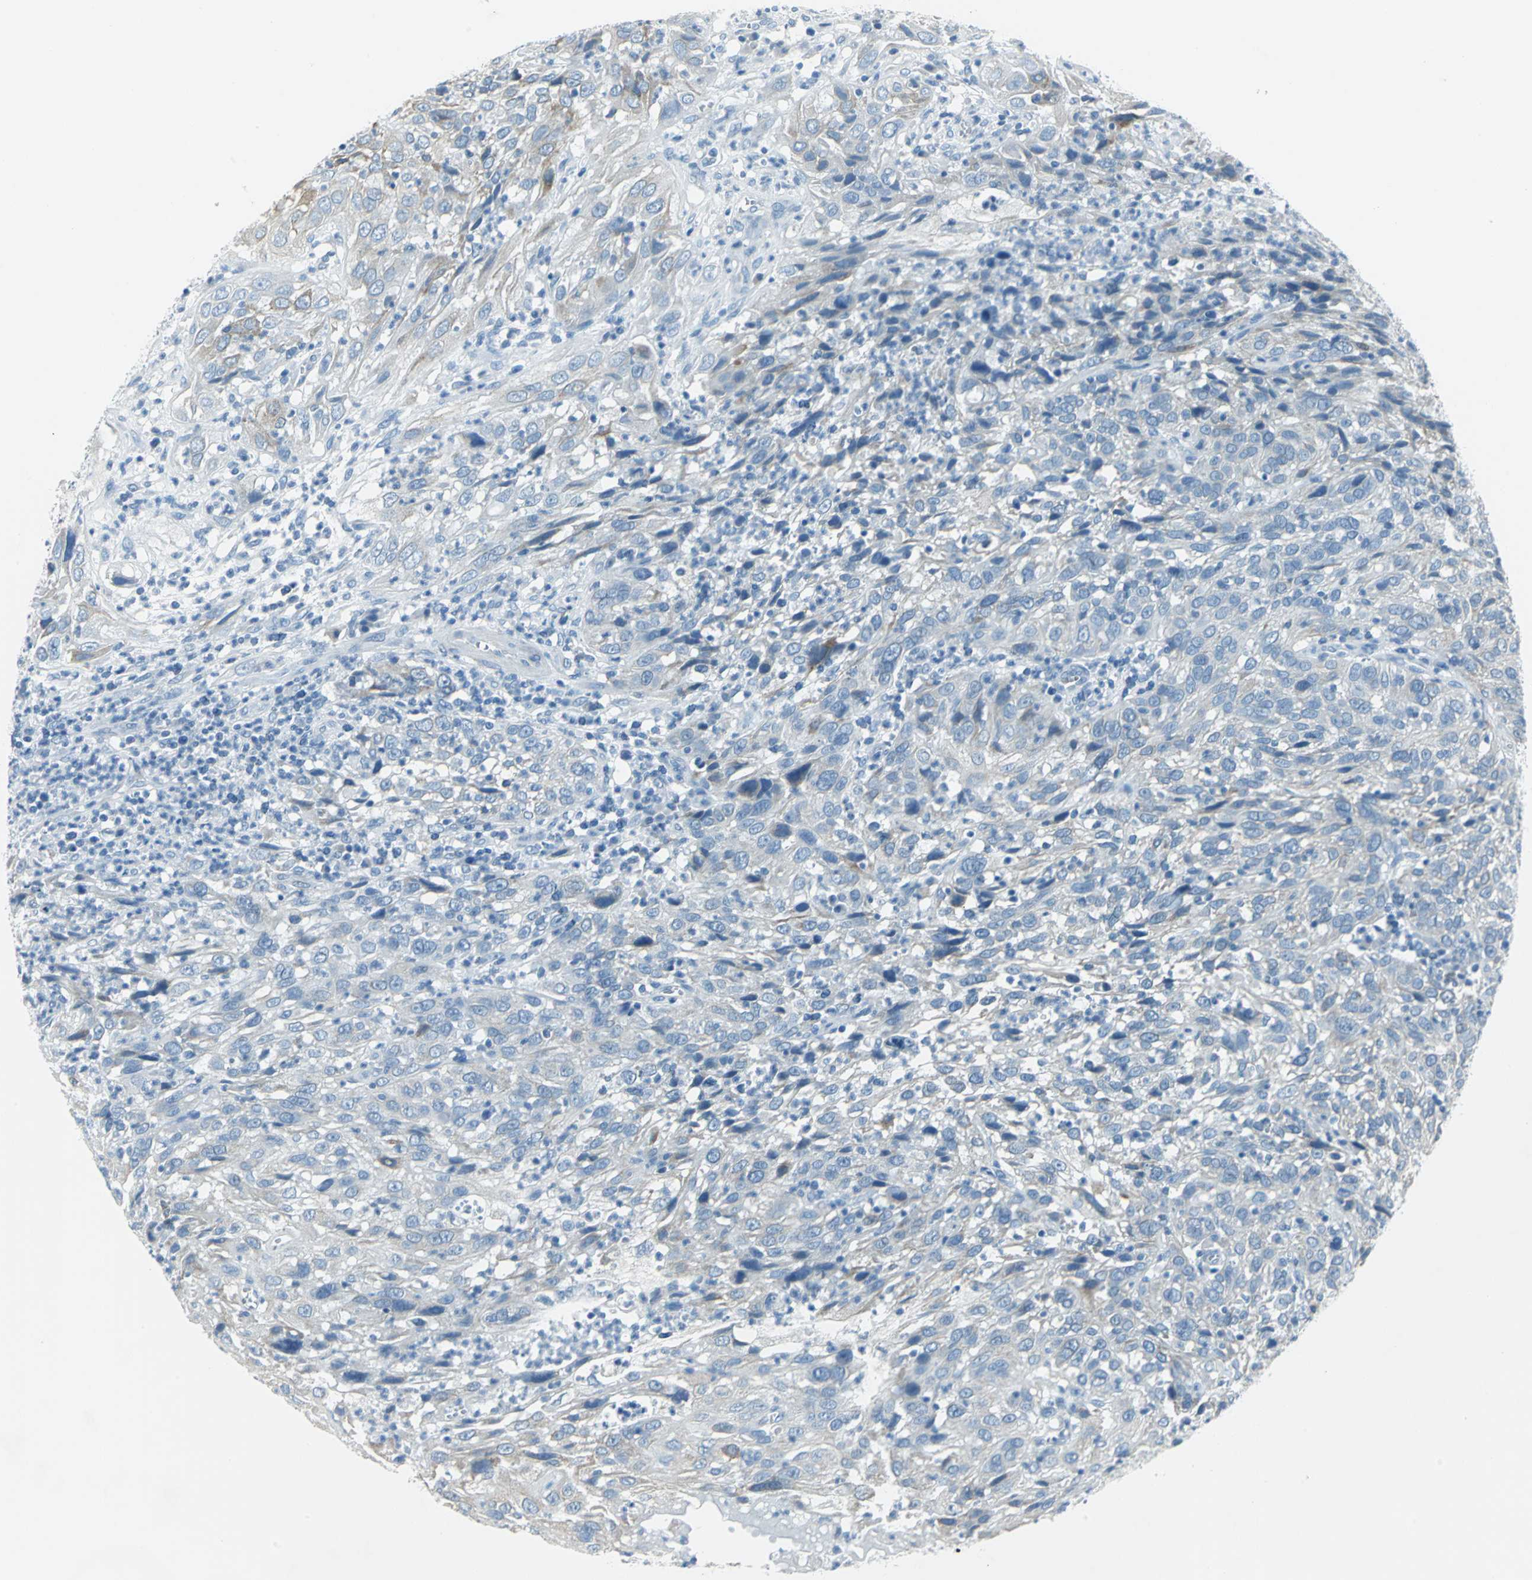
{"staining": {"intensity": "weak", "quantity": "<25%", "location": "cytoplasmic/membranous"}, "tissue": "cervical cancer", "cell_type": "Tumor cells", "image_type": "cancer", "snomed": [{"axis": "morphology", "description": "Squamous cell carcinoma, NOS"}, {"axis": "topography", "description": "Cervix"}], "caption": "IHC image of neoplastic tissue: human cervical cancer (squamous cell carcinoma) stained with DAB exhibits no significant protein expression in tumor cells.", "gene": "CYB5A", "patient": {"sex": "female", "age": 32}}